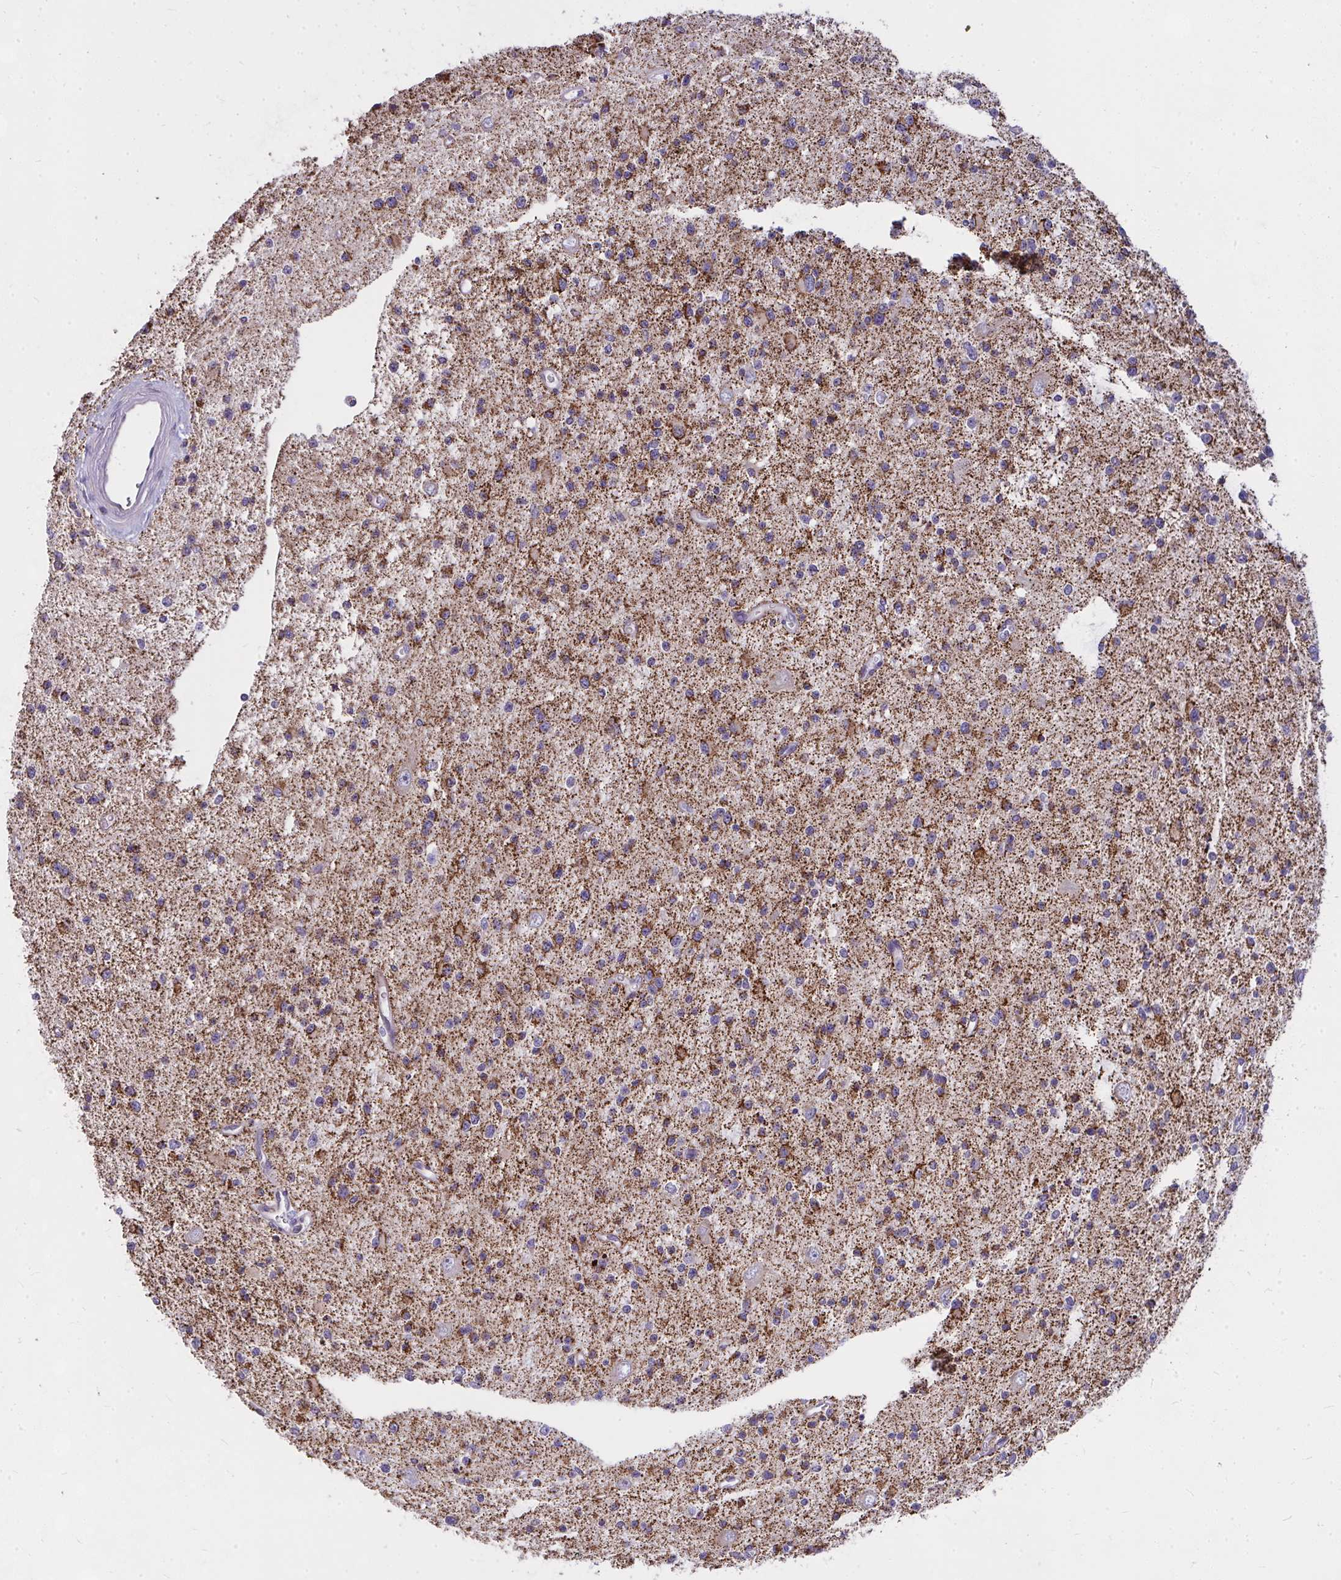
{"staining": {"intensity": "moderate", "quantity": ">75%", "location": "cytoplasmic/membranous"}, "tissue": "glioma", "cell_type": "Tumor cells", "image_type": "cancer", "snomed": [{"axis": "morphology", "description": "Glioma, malignant, Low grade"}, {"axis": "topography", "description": "Brain"}], "caption": "Malignant glioma (low-grade) tissue displays moderate cytoplasmic/membranous expression in about >75% of tumor cells", "gene": "CEP63", "patient": {"sex": "male", "age": 43}}